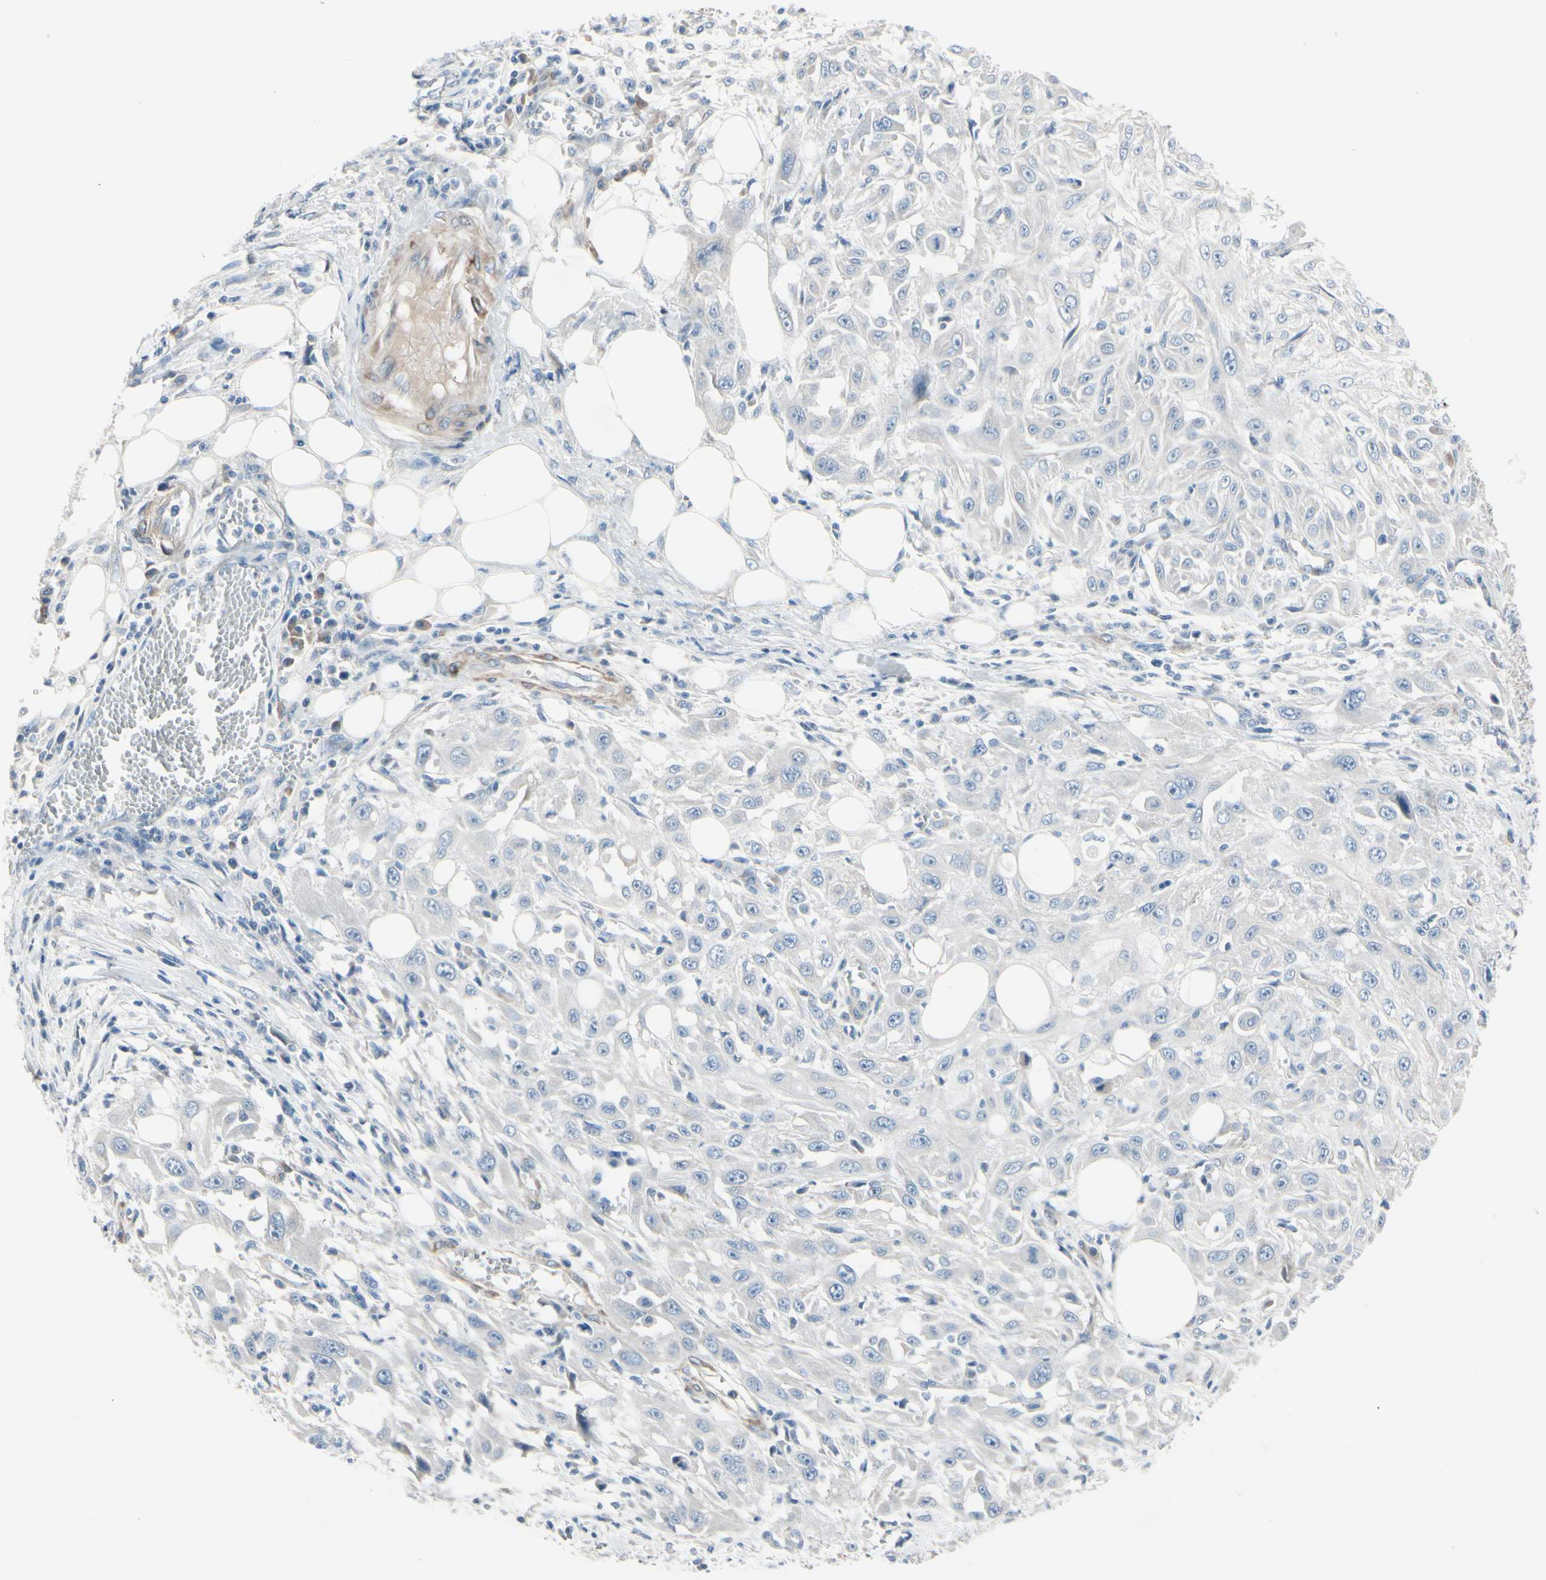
{"staining": {"intensity": "negative", "quantity": "none", "location": "none"}, "tissue": "skin cancer", "cell_type": "Tumor cells", "image_type": "cancer", "snomed": [{"axis": "morphology", "description": "Squamous cell carcinoma, NOS"}, {"axis": "topography", "description": "Skin"}], "caption": "DAB immunohistochemical staining of skin cancer exhibits no significant positivity in tumor cells. Nuclei are stained in blue.", "gene": "MAP2", "patient": {"sex": "male", "age": 75}}